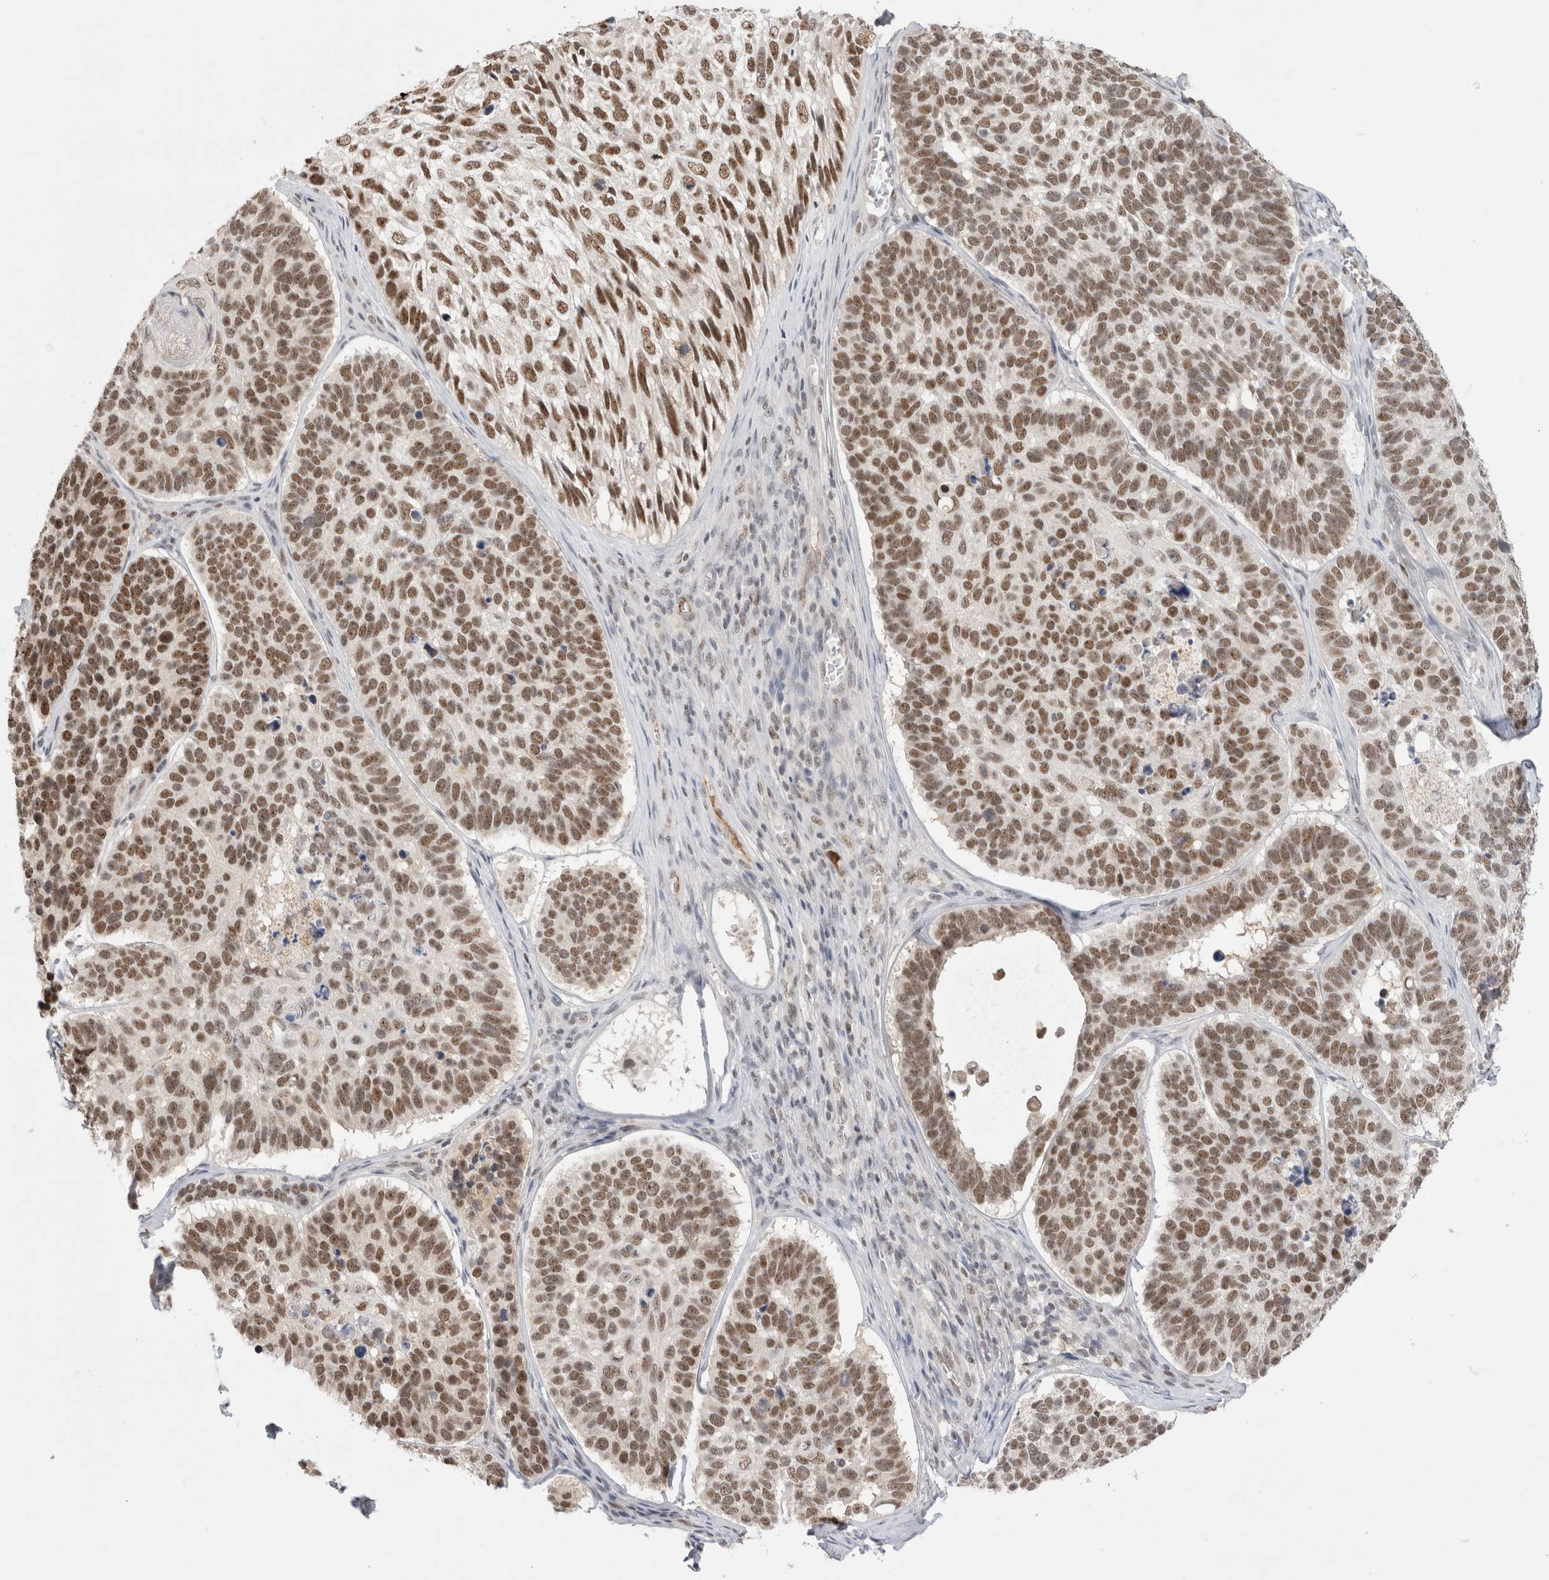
{"staining": {"intensity": "moderate", "quantity": ">75%", "location": "nuclear"}, "tissue": "skin cancer", "cell_type": "Tumor cells", "image_type": "cancer", "snomed": [{"axis": "morphology", "description": "Basal cell carcinoma"}, {"axis": "topography", "description": "Skin"}], "caption": "DAB immunohistochemical staining of human basal cell carcinoma (skin) demonstrates moderate nuclear protein staining in about >75% of tumor cells.", "gene": "ZNF24", "patient": {"sex": "male", "age": 62}}